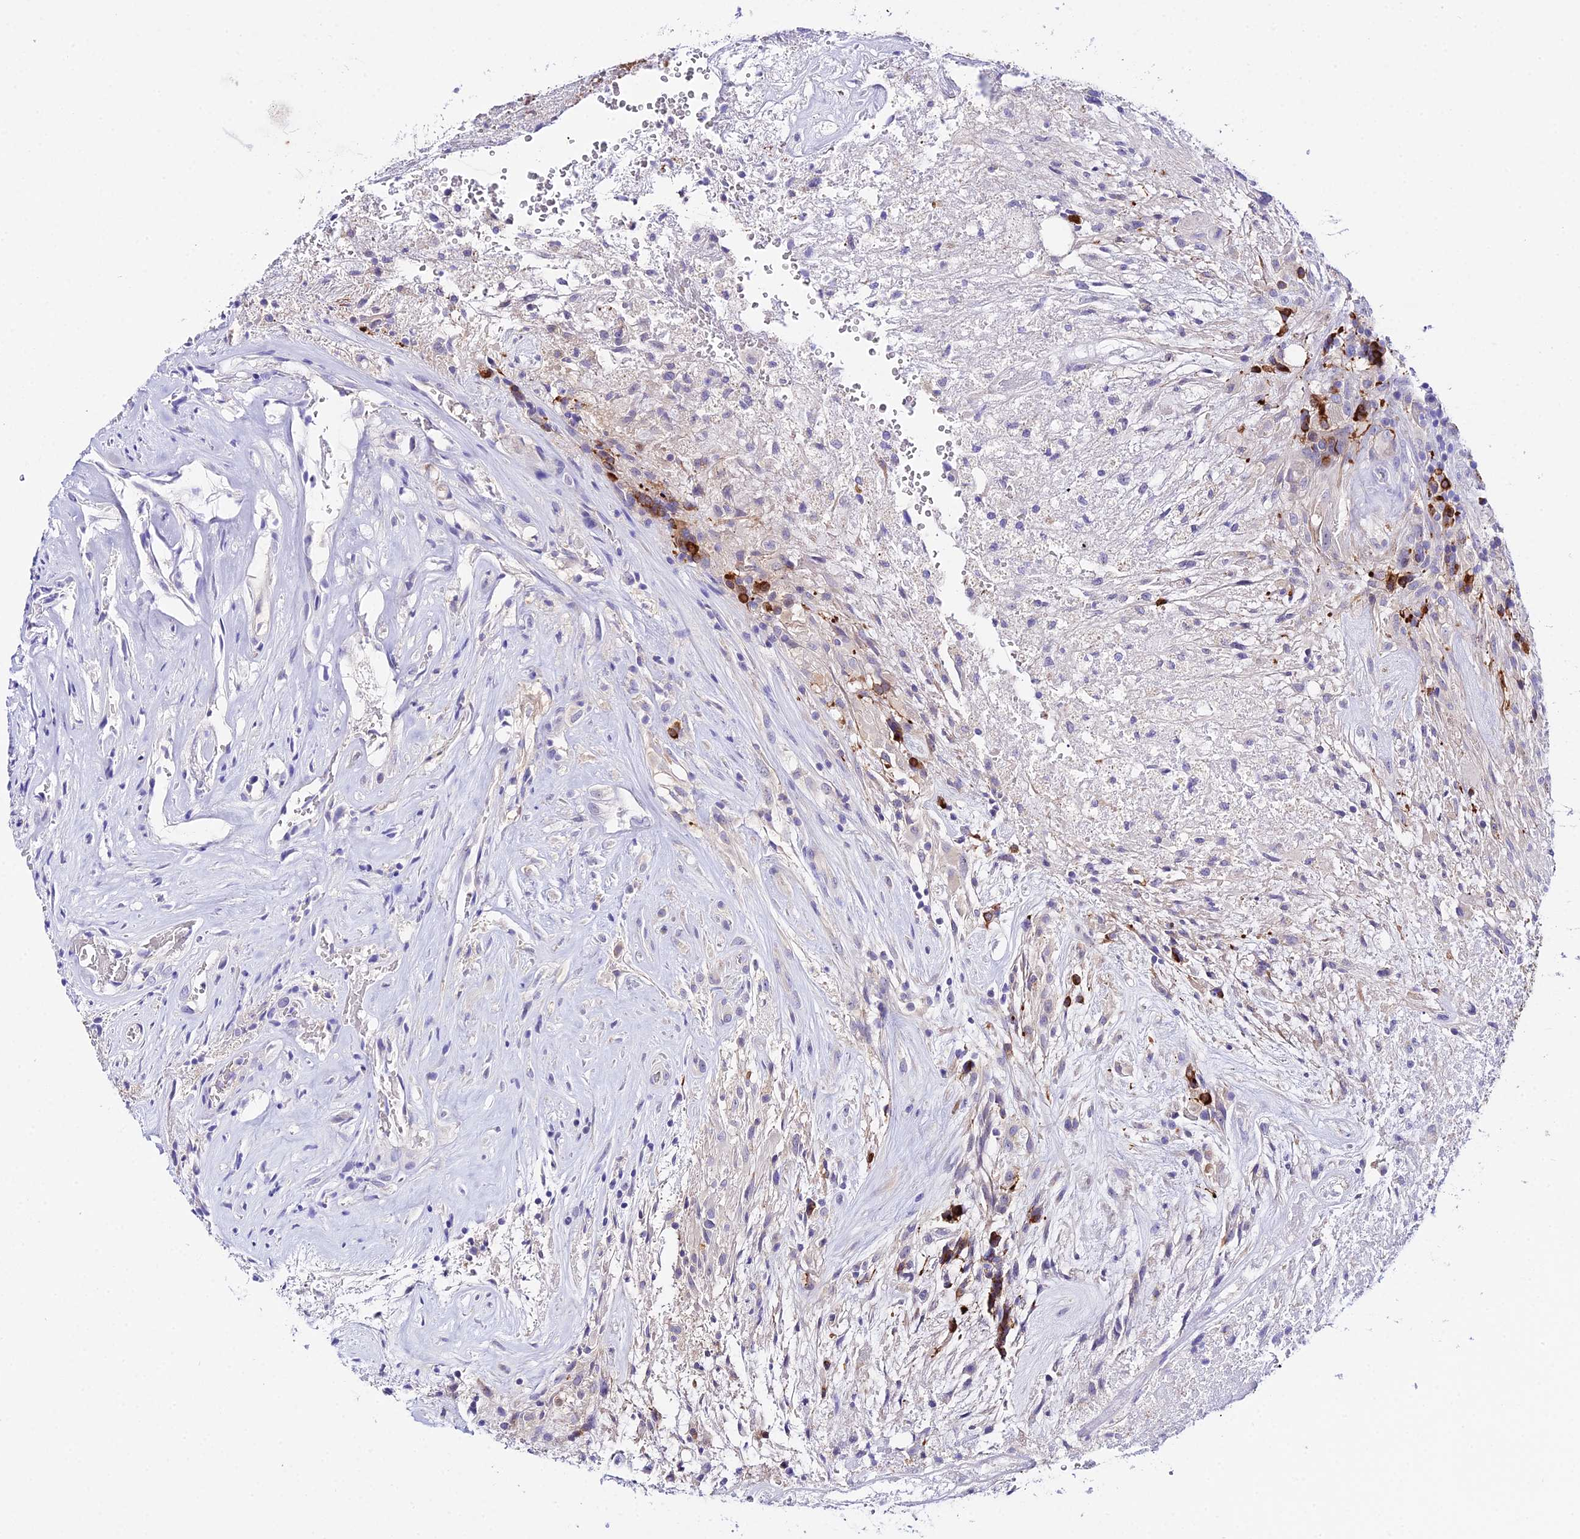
{"staining": {"intensity": "strong", "quantity": "<25%", "location": "cytoplasmic/membranous"}, "tissue": "glioma", "cell_type": "Tumor cells", "image_type": "cancer", "snomed": [{"axis": "morphology", "description": "Glioma, malignant, High grade"}, {"axis": "topography", "description": "Brain"}], "caption": "Tumor cells display strong cytoplasmic/membranous staining in about <25% of cells in malignant glioma (high-grade).", "gene": "ATG16L2", "patient": {"sex": "male", "age": 56}}